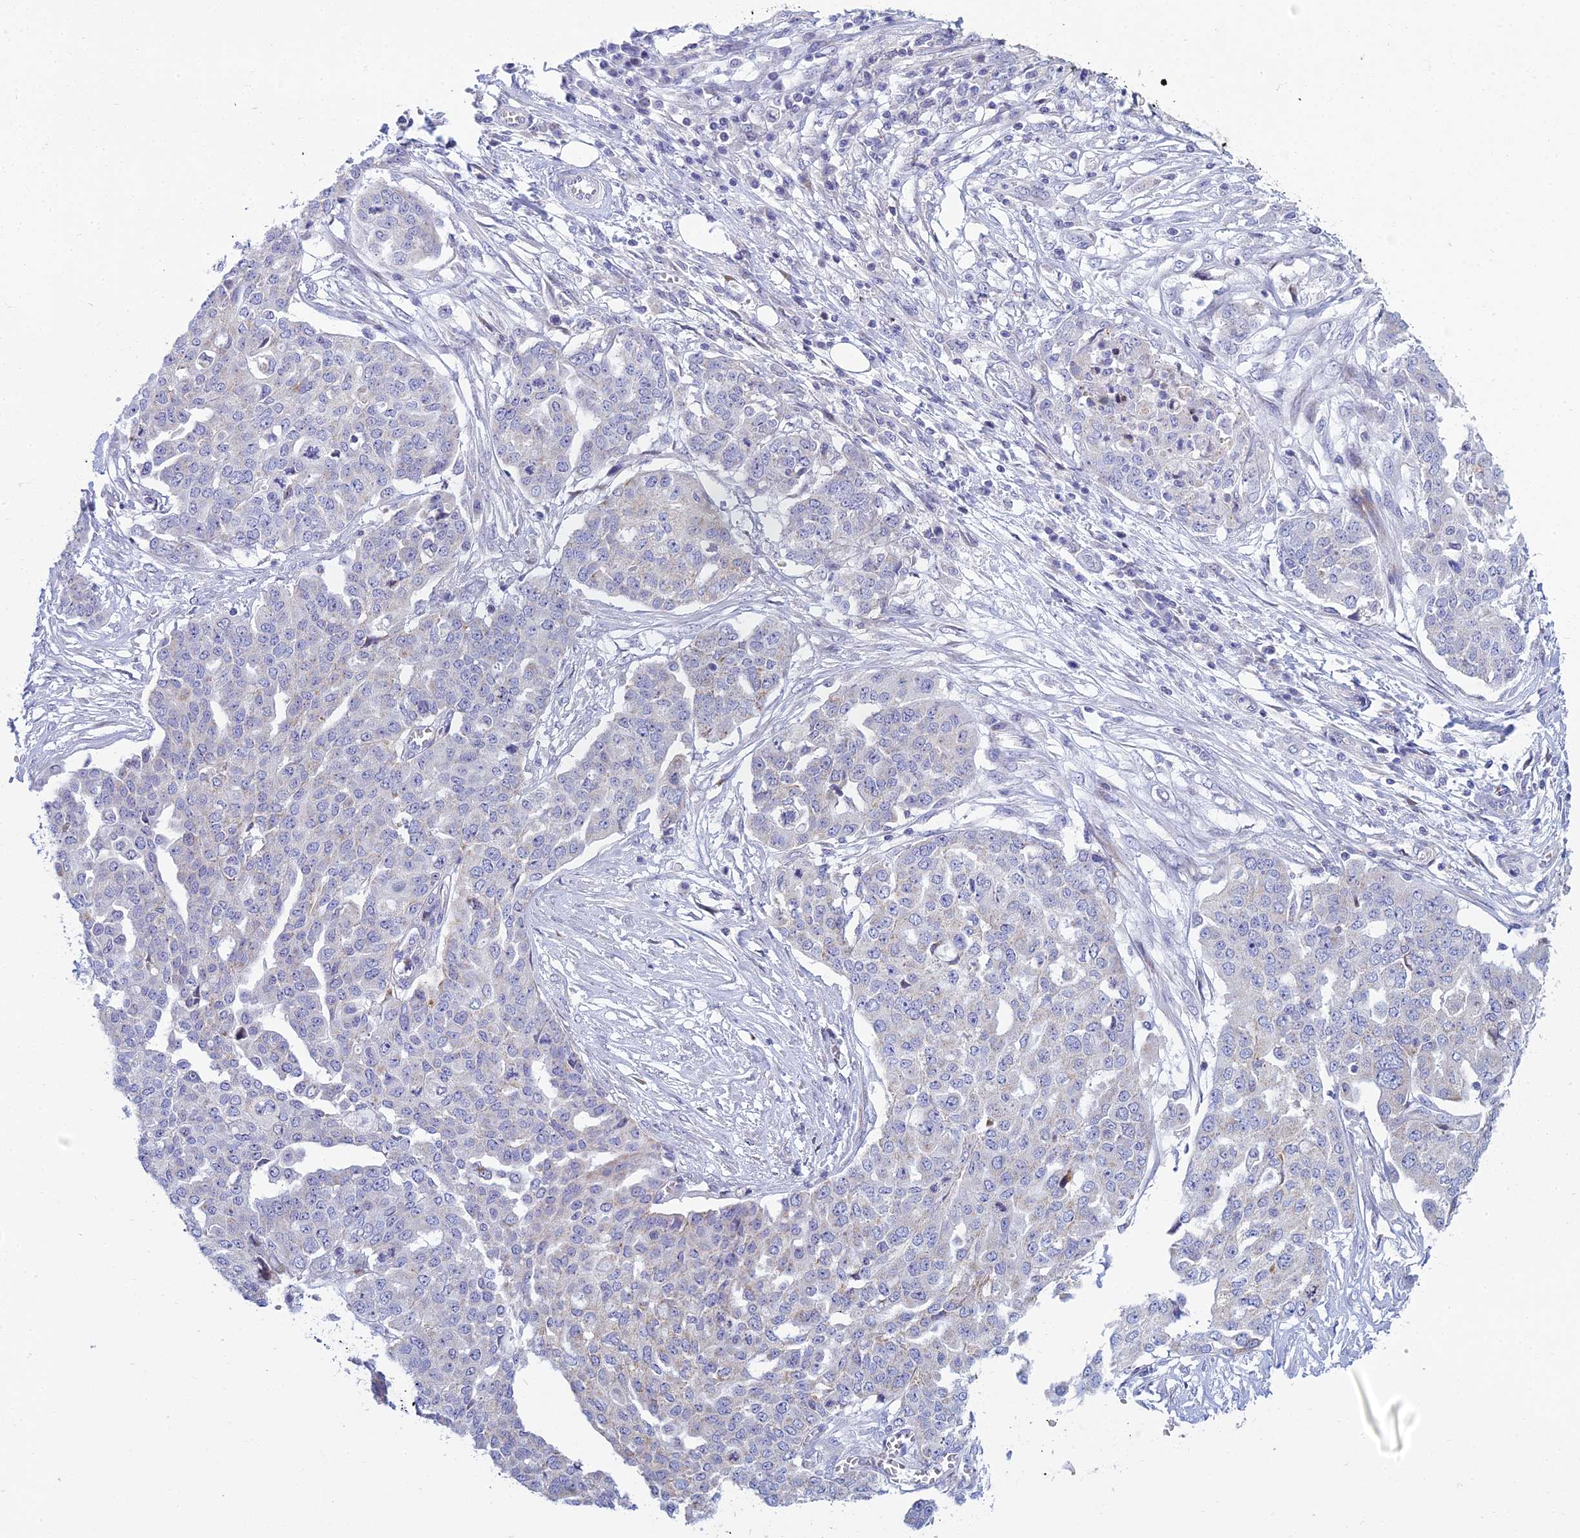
{"staining": {"intensity": "negative", "quantity": "none", "location": "none"}, "tissue": "ovarian cancer", "cell_type": "Tumor cells", "image_type": "cancer", "snomed": [{"axis": "morphology", "description": "Cystadenocarcinoma, serous, NOS"}, {"axis": "topography", "description": "Soft tissue"}, {"axis": "topography", "description": "Ovary"}], "caption": "Tumor cells show no significant positivity in ovarian serous cystadenocarcinoma.", "gene": "PRR13", "patient": {"sex": "female", "age": 57}}